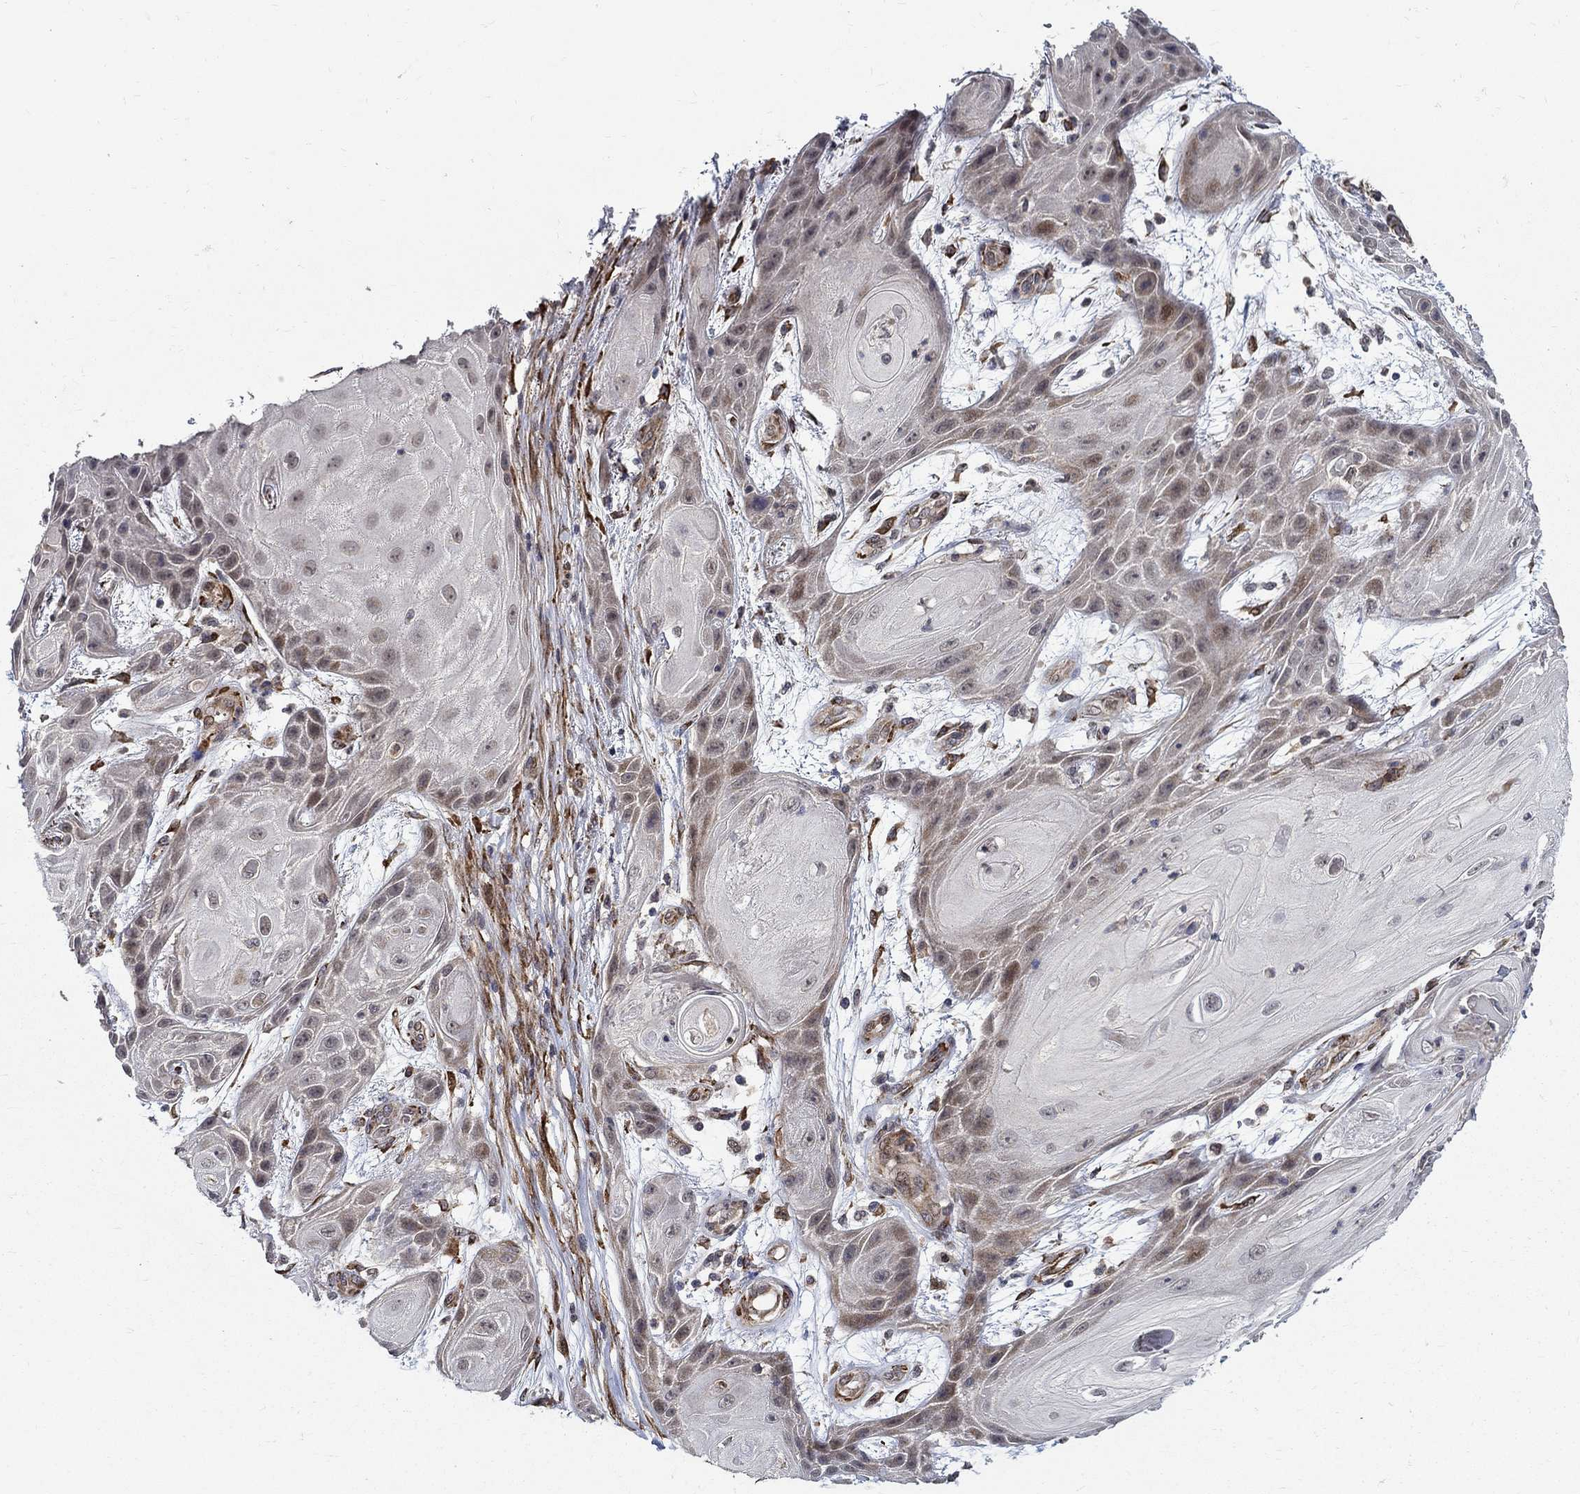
{"staining": {"intensity": "moderate", "quantity": "<25%", "location": "nuclear"}, "tissue": "skin cancer", "cell_type": "Tumor cells", "image_type": "cancer", "snomed": [{"axis": "morphology", "description": "Squamous cell carcinoma, NOS"}, {"axis": "topography", "description": "Skin"}], "caption": "Skin squamous cell carcinoma stained for a protein (brown) demonstrates moderate nuclear positive staining in about <25% of tumor cells.", "gene": "ZNF594", "patient": {"sex": "male", "age": 62}}